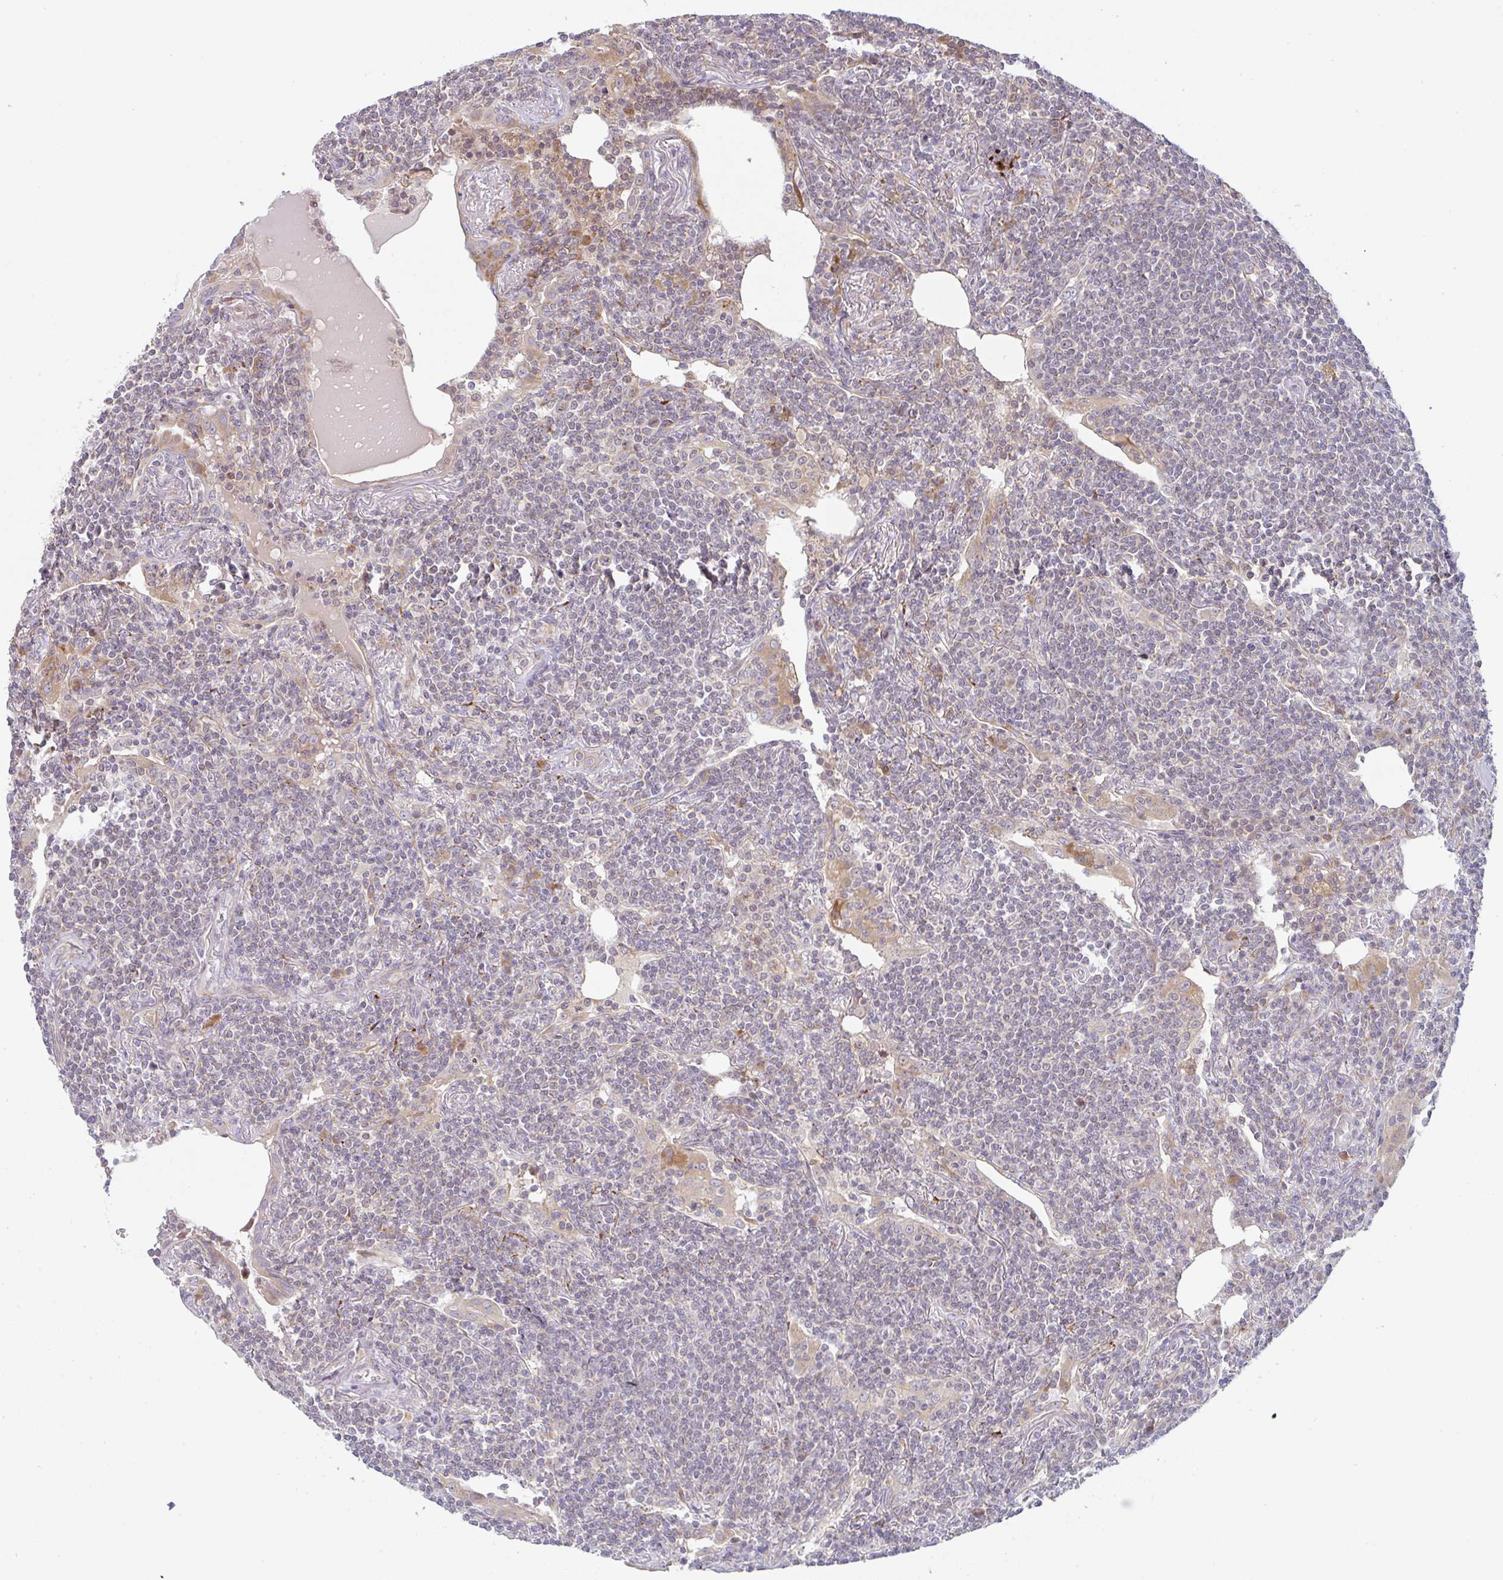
{"staining": {"intensity": "weak", "quantity": "<25%", "location": "cytoplasmic/membranous"}, "tissue": "lymphoma", "cell_type": "Tumor cells", "image_type": "cancer", "snomed": [{"axis": "morphology", "description": "Malignant lymphoma, non-Hodgkin's type, Low grade"}, {"axis": "topography", "description": "Lung"}], "caption": "This histopathology image is of lymphoma stained with immunohistochemistry (IHC) to label a protein in brown with the nuclei are counter-stained blue. There is no expression in tumor cells.", "gene": "MOB1A", "patient": {"sex": "female", "age": 71}}